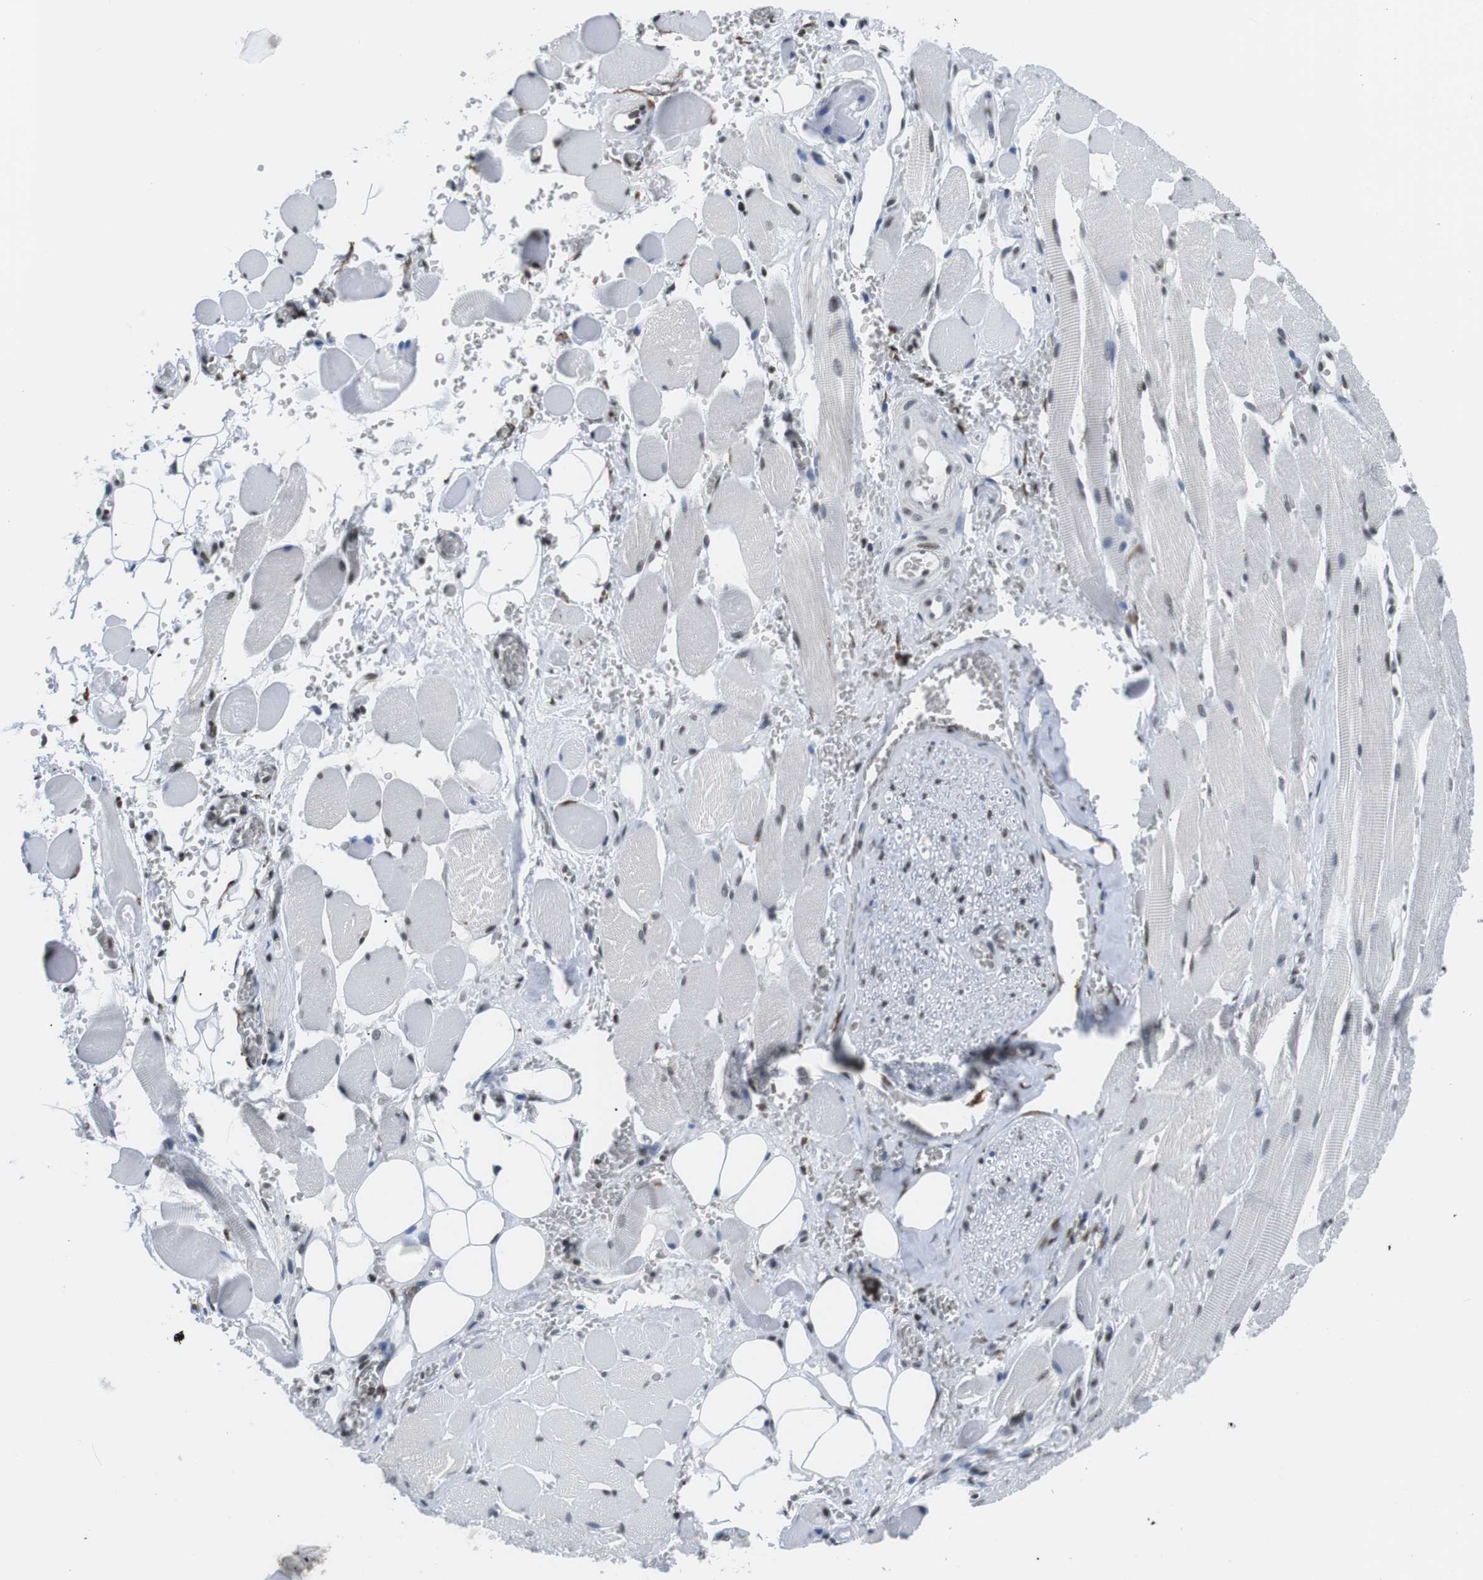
{"staining": {"intensity": "moderate", "quantity": ">75%", "location": "nuclear"}, "tissue": "adipose tissue", "cell_type": "Adipocytes", "image_type": "normal", "snomed": [{"axis": "morphology", "description": "Squamous cell carcinoma, NOS"}, {"axis": "topography", "description": "Oral tissue"}, {"axis": "topography", "description": "Head-Neck"}], "caption": "Immunohistochemistry micrograph of unremarkable adipose tissue: human adipose tissue stained using immunohistochemistry (IHC) displays medium levels of moderate protein expression localized specifically in the nuclear of adipocytes, appearing as a nuclear brown color.", "gene": "E2F2", "patient": {"sex": "female", "age": 50}}